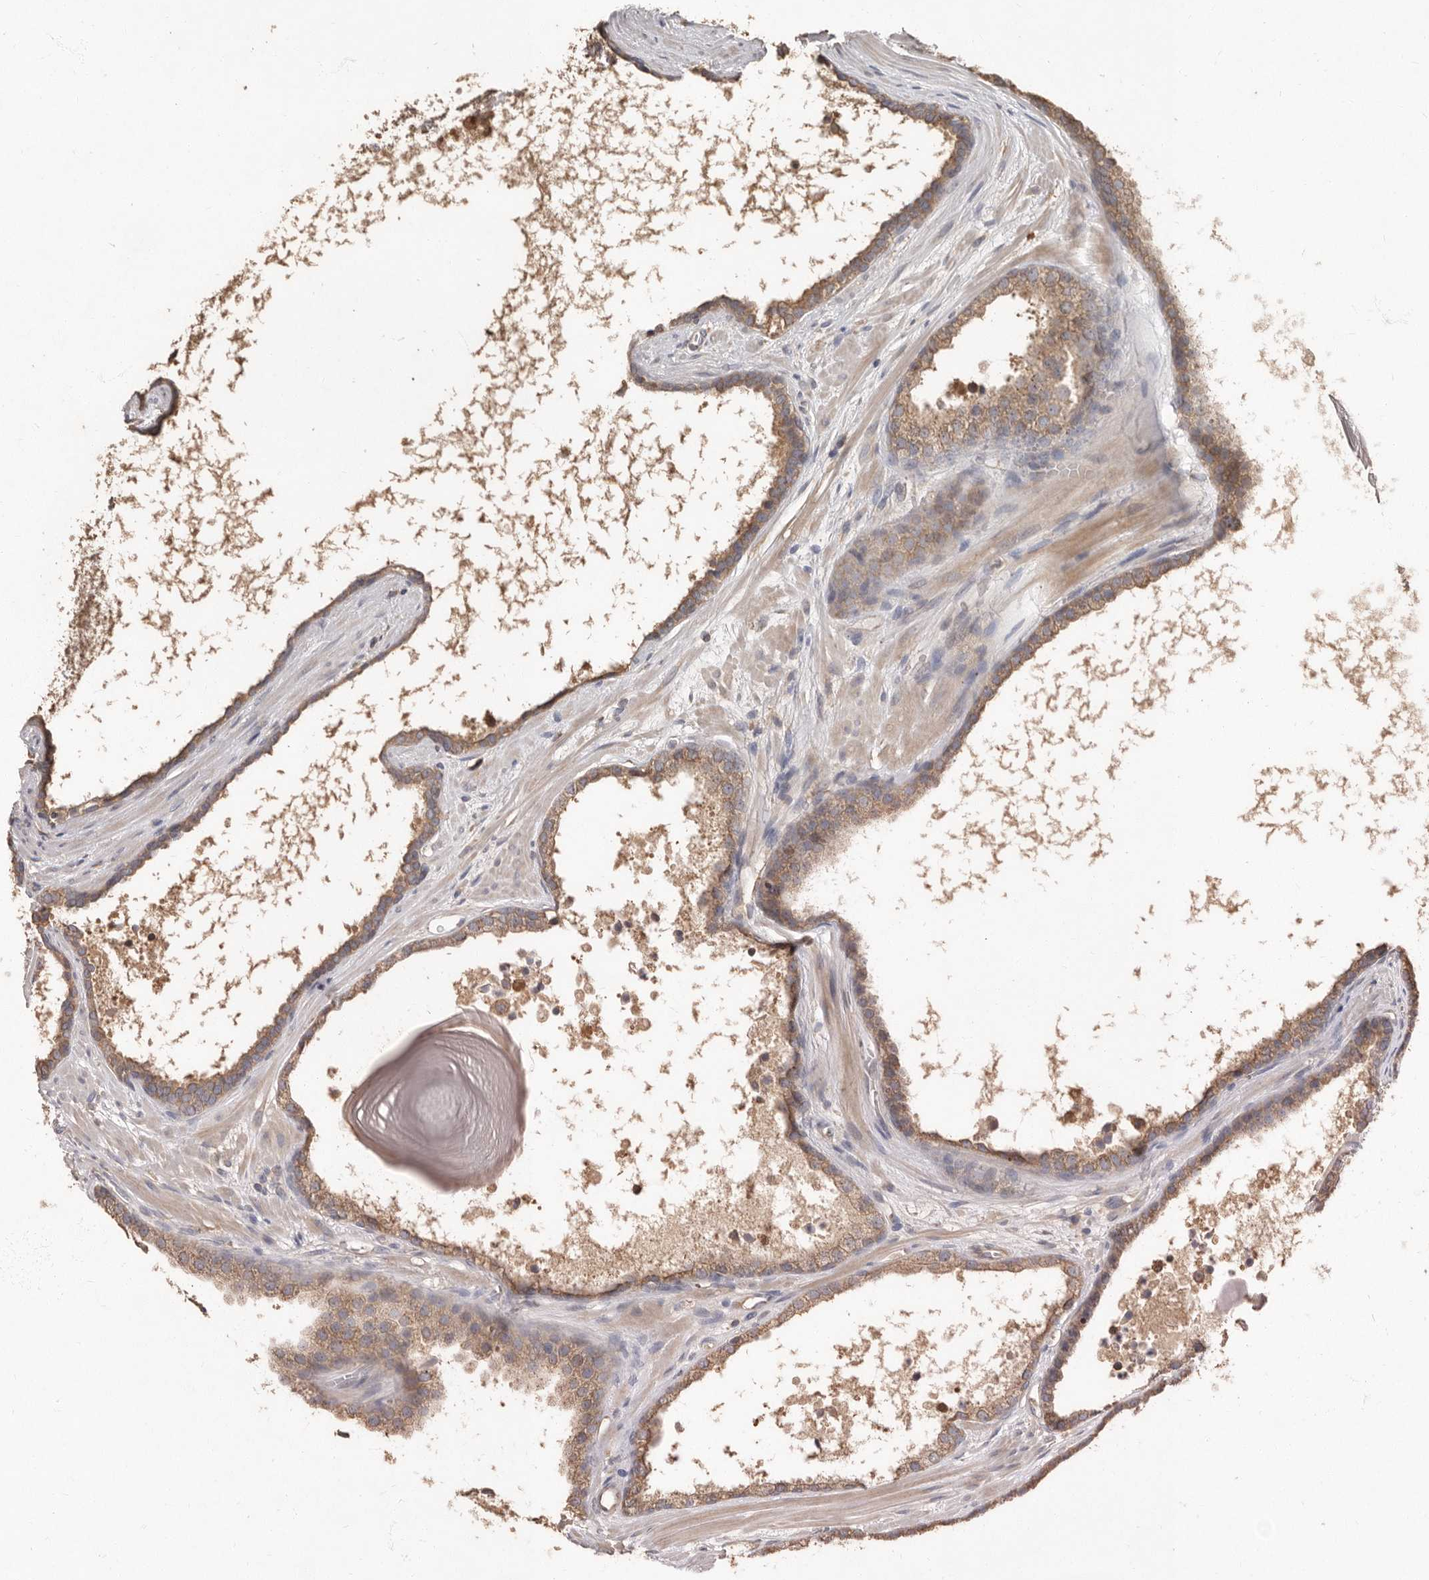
{"staining": {"intensity": "moderate", "quantity": ">75%", "location": "cytoplasmic/membranous"}, "tissue": "prostate cancer", "cell_type": "Tumor cells", "image_type": "cancer", "snomed": [{"axis": "morphology", "description": "Adenocarcinoma, High grade"}, {"axis": "topography", "description": "Prostate"}], "caption": "Immunohistochemical staining of human prostate adenocarcinoma (high-grade) shows medium levels of moderate cytoplasmic/membranous protein expression in about >75% of tumor cells.", "gene": "KIF26B", "patient": {"sex": "male", "age": 62}}